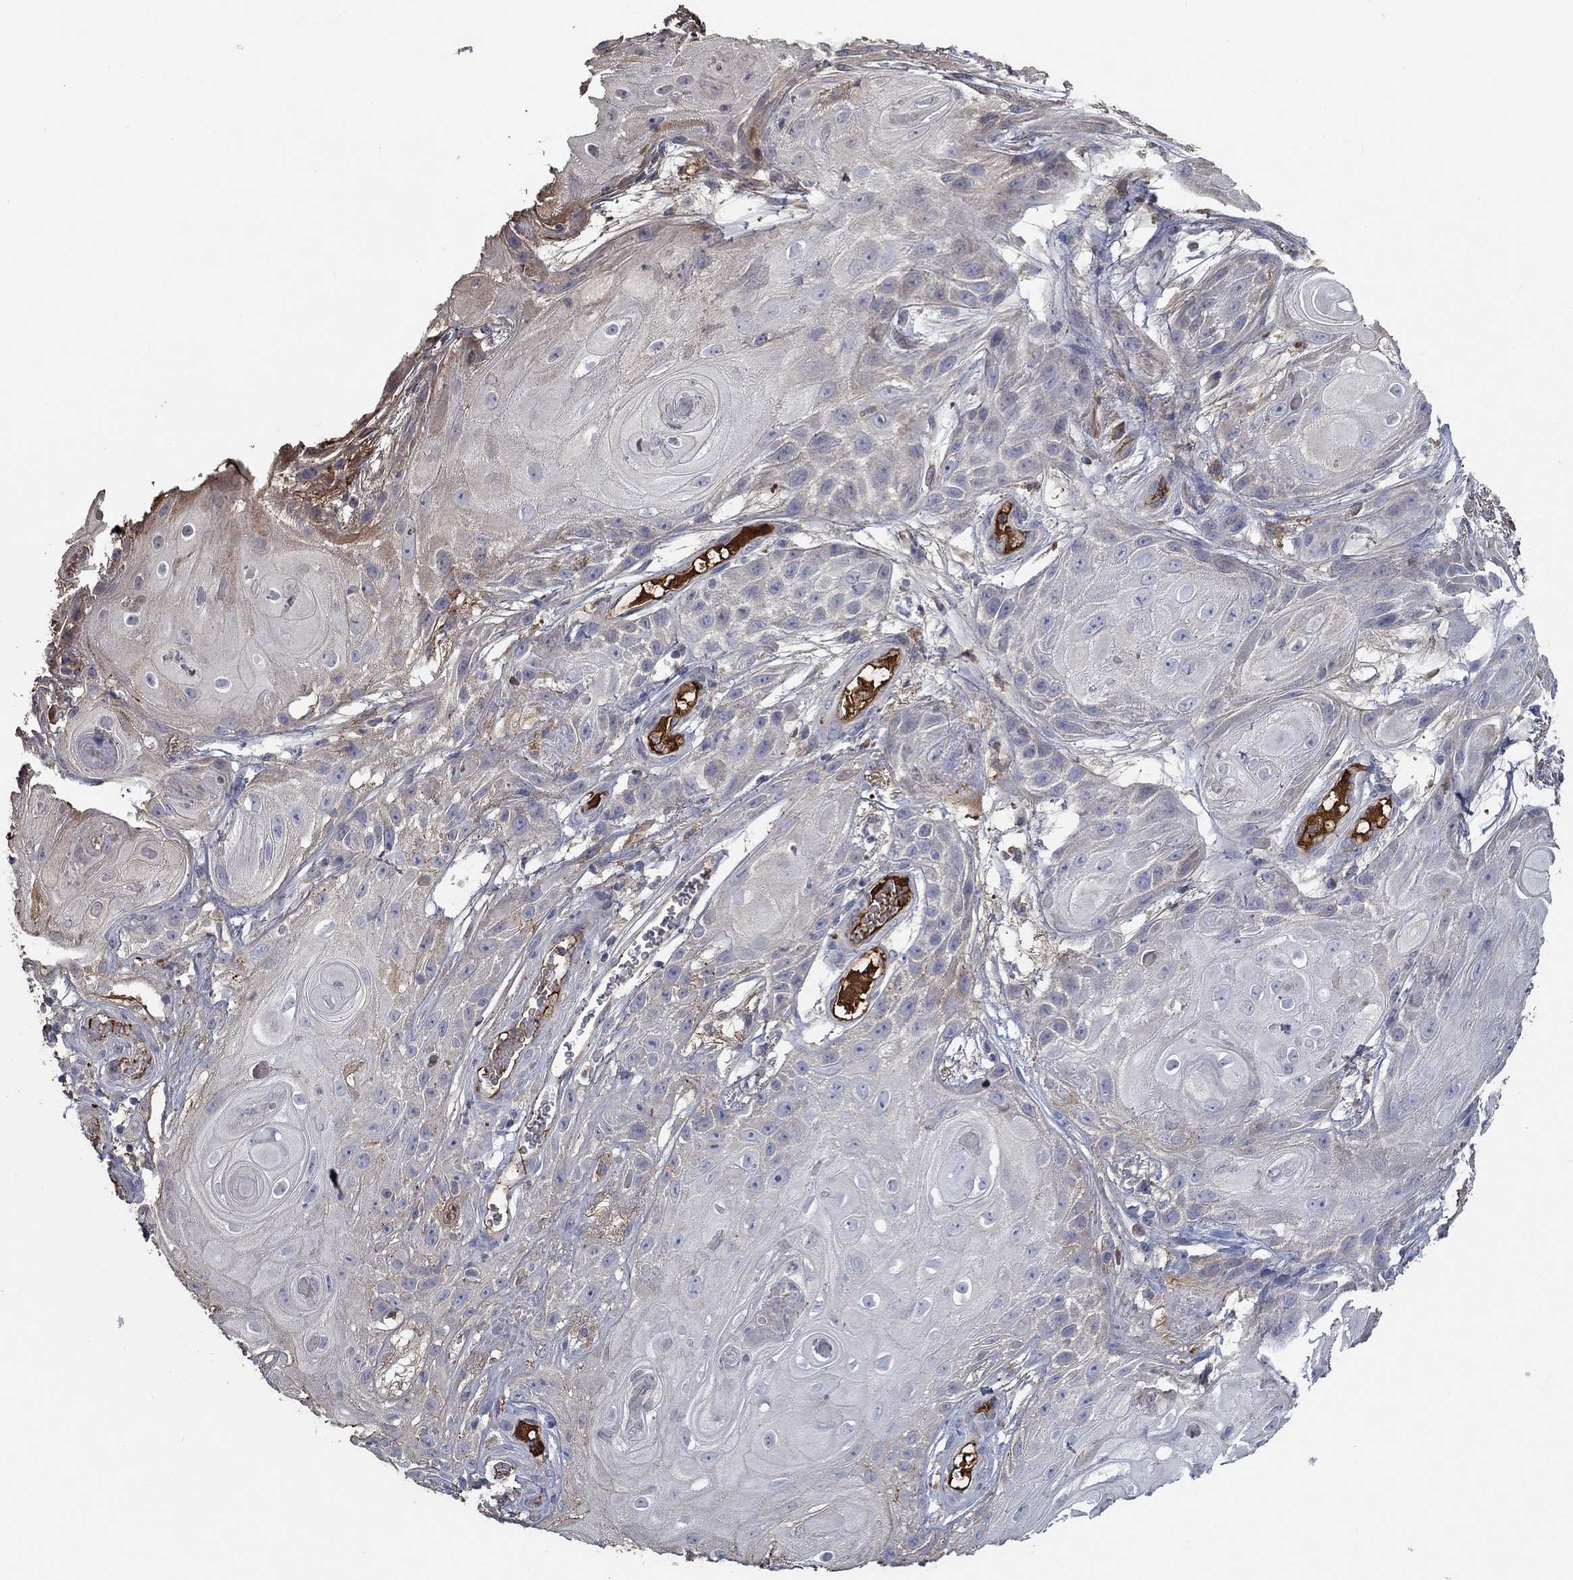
{"staining": {"intensity": "negative", "quantity": "none", "location": "none"}, "tissue": "skin cancer", "cell_type": "Tumor cells", "image_type": "cancer", "snomed": [{"axis": "morphology", "description": "Squamous cell carcinoma, NOS"}, {"axis": "topography", "description": "Skin"}], "caption": "Immunohistochemical staining of squamous cell carcinoma (skin) shows no significant positivity in tumor cells.", "gene": "IL10", "patient": {"sex": "male", "age": 62}}